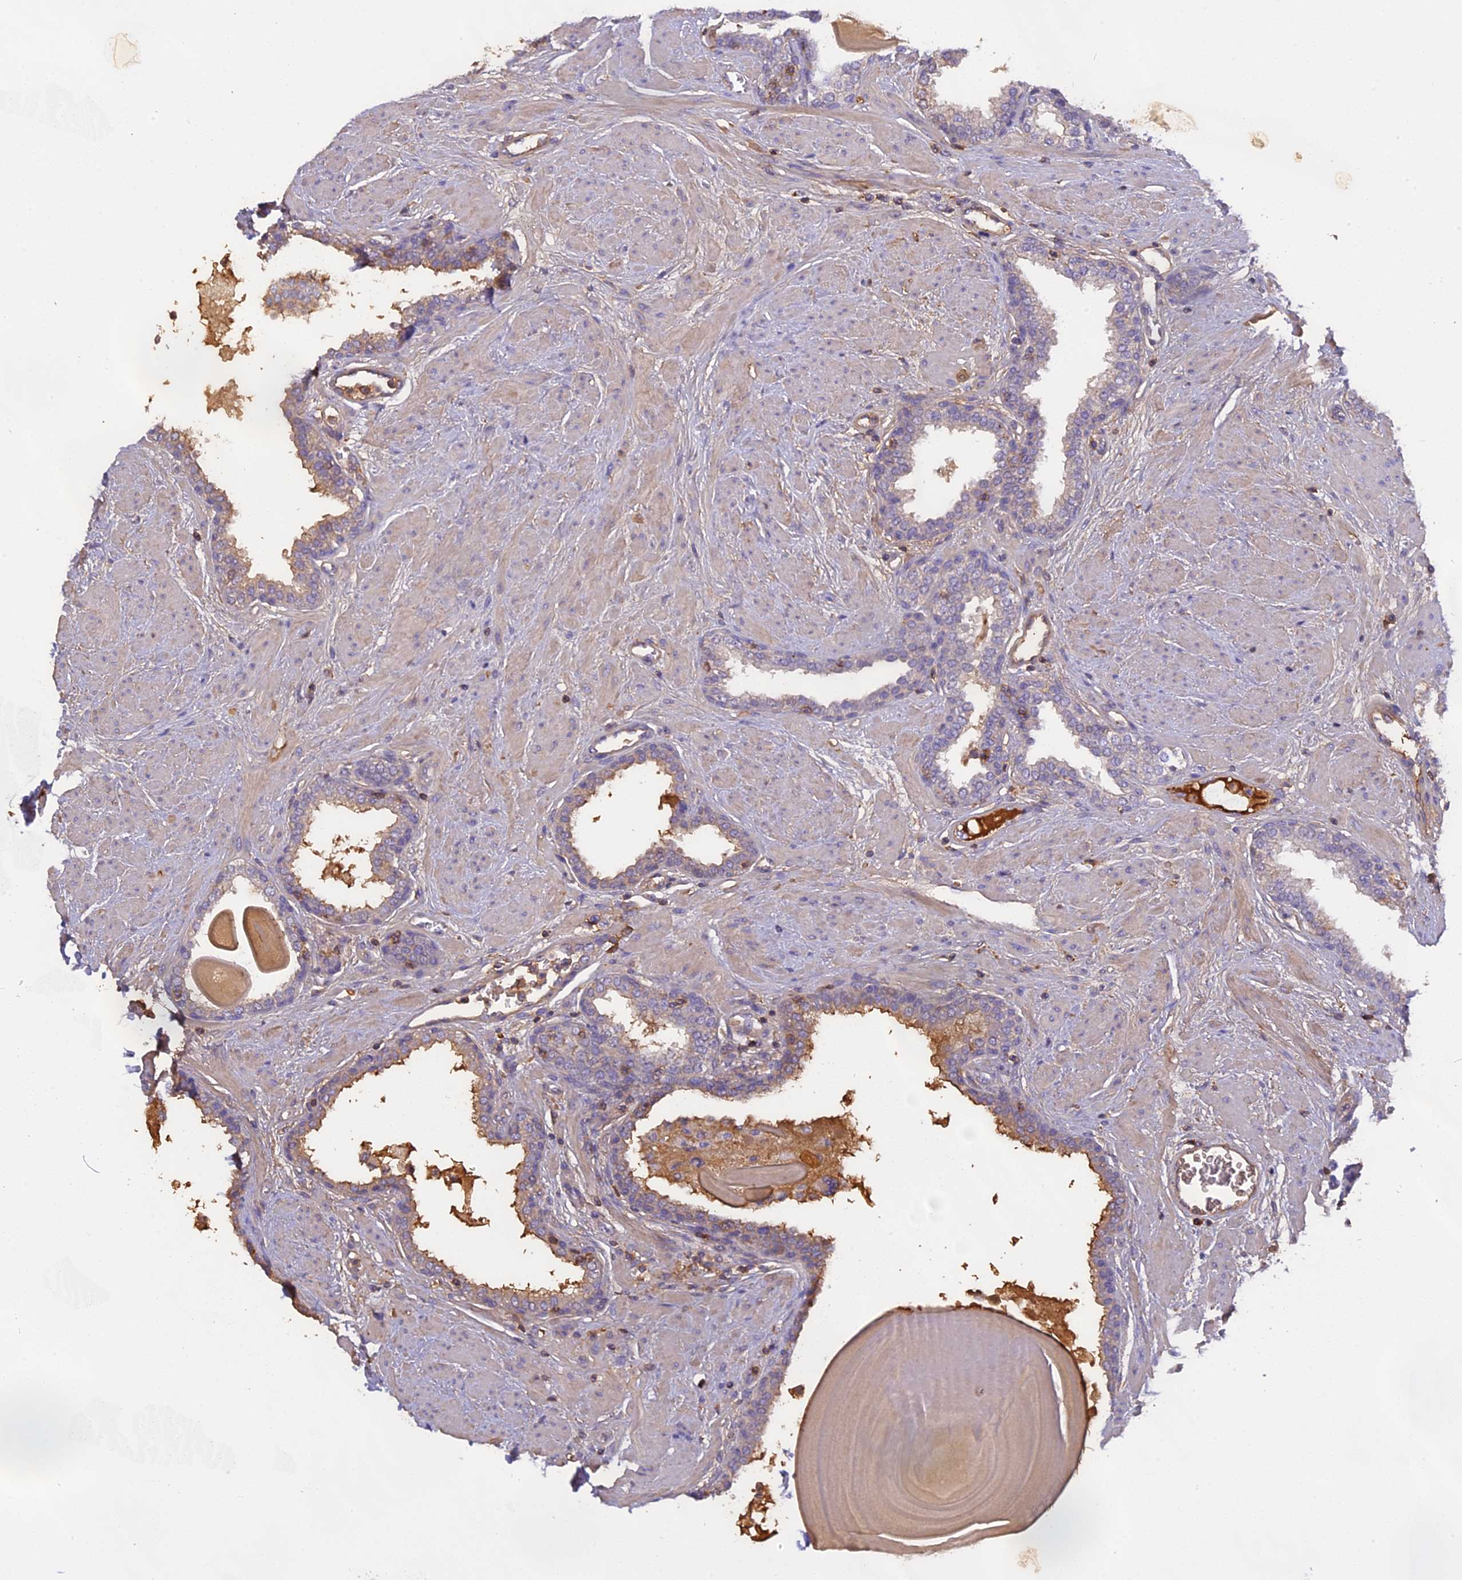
{"staining": {"intensity": "moderate", "quantity": "<25%", "location": "cytoplasmic/membranous"}, "tissue": "prostate", "cell_type": "Glandular cells", "image_type": "normal", "snomed": [{"axis": "morphology", "description": "Normal tissue, NOS"}, {"axis": "topography", "description": "Prostate"}], "caption": "A brown stain highlights moderate cytoplasmic/membranous positivity of a protein in glandular cells of benign prostate.", "gene": "CFAP119", "patient": {"sex": "male", "age": 51}}